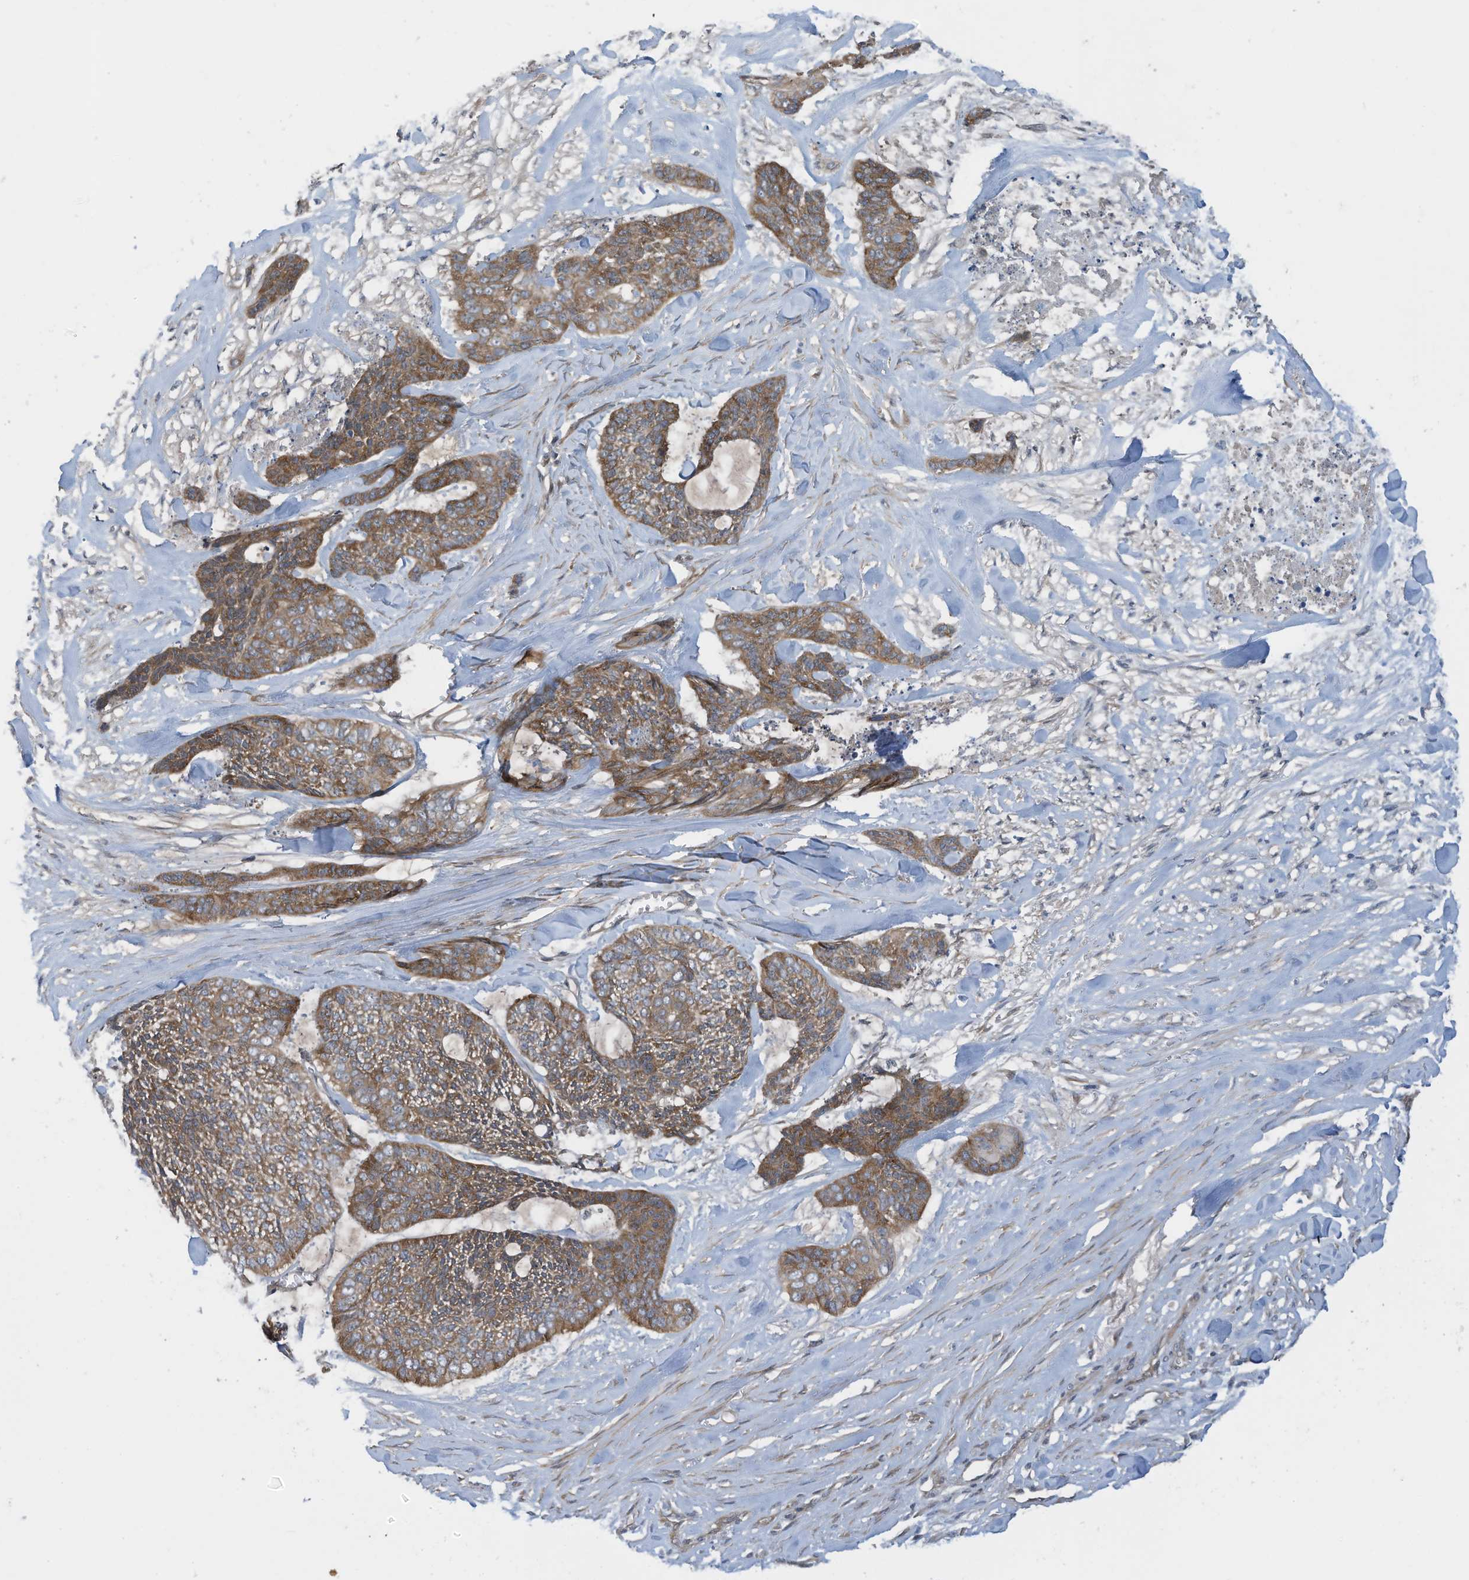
{"staining": {"intensity": "moderate", "quantity": ">75%", "location": "cytoplasmic/membranous"}, "tissue": "skin cancer", "cell_type": "Tumor cells", "image_type": "cancer", "snomed": [{"axis": "morphology", "description": "Basal cell carcinoma"}, {"axis": "topography", "description": "Skin"}], "caption": "The image displays a brown stain indicating the presence of a protein in the cytoplasmic/membranous of tumor cells in basal cell carcinoma (skin).", "gene": "REPS1", "patient": {"sex": "female", "age": 64}}